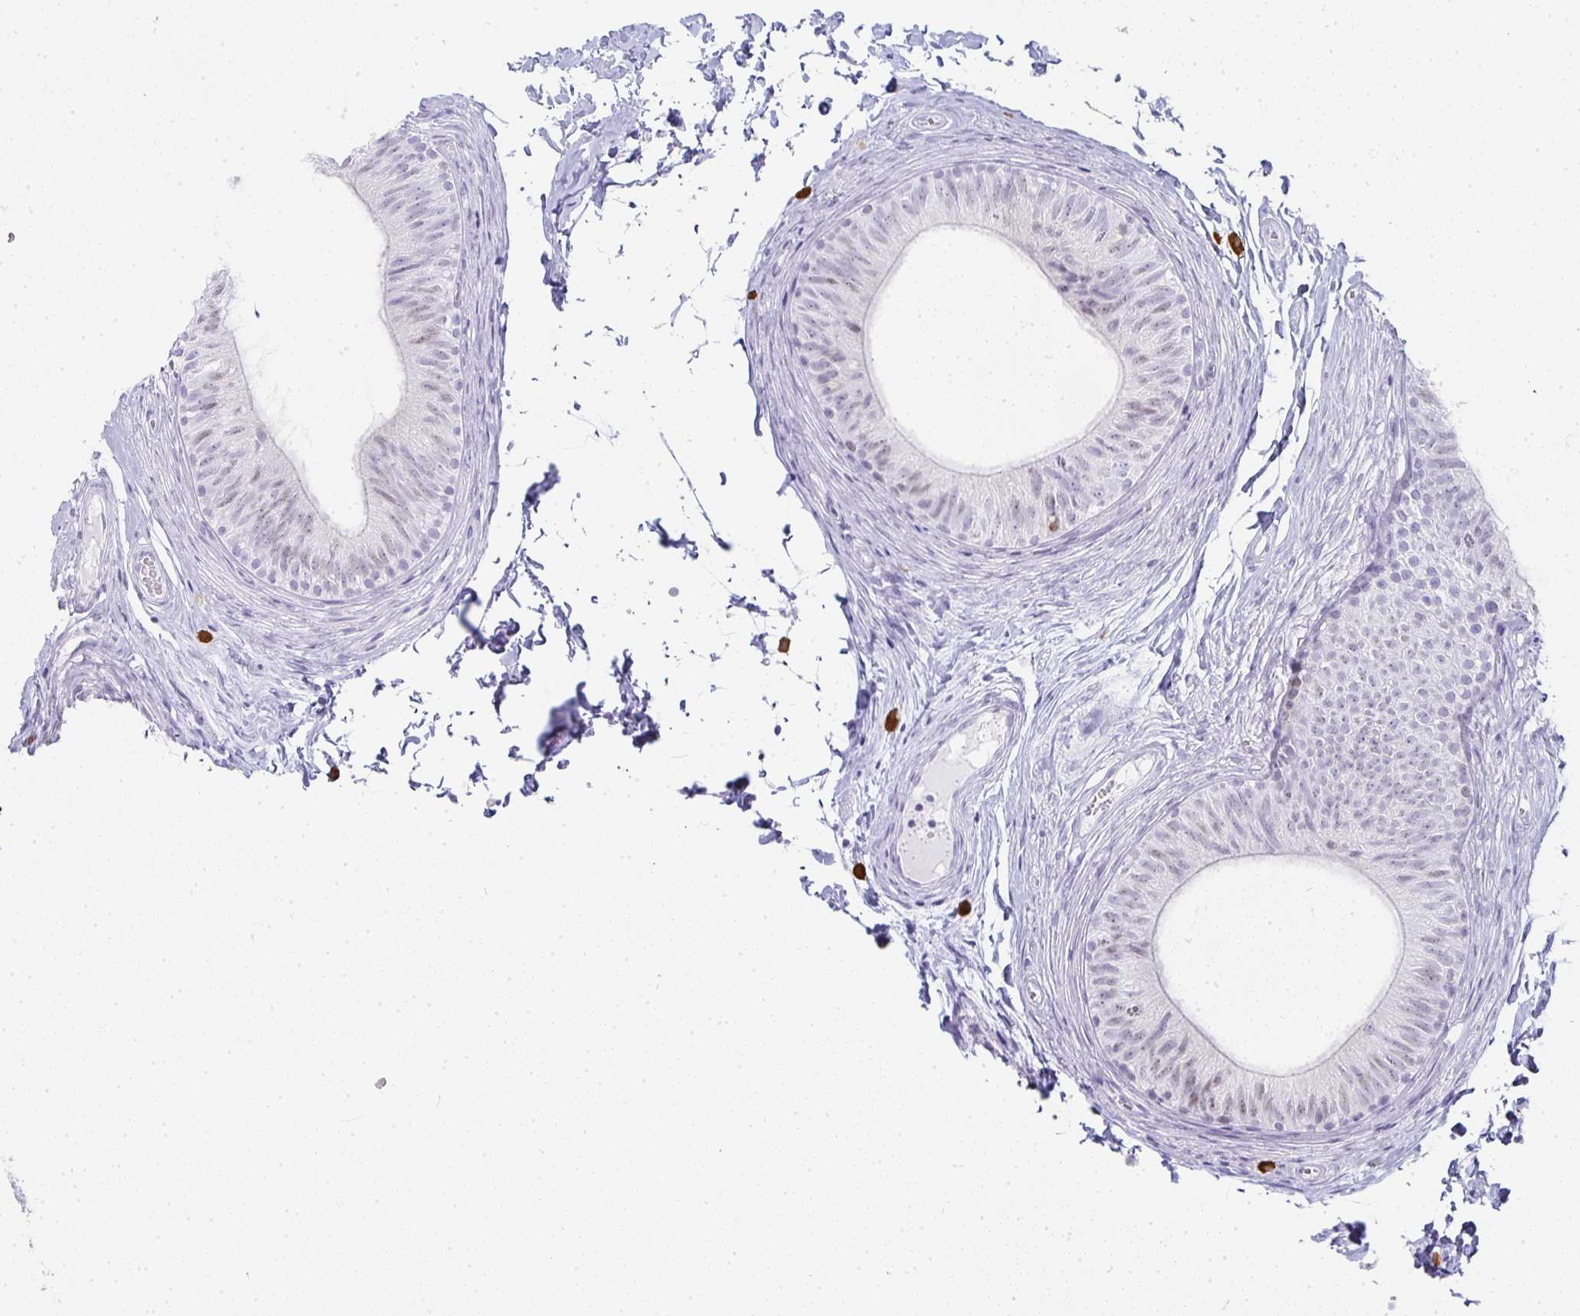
{"staining": {"intensity": "moderate", "quantity": "<25%", "location": "nuclear"}, "tissue": "epididymis", "cell_type": "Glandular cells", "image_type": "normal", "snomed": [{"axis": "morphology", "description": "Normal tissue, NOS"}, {"axis": "topography", "description": "Epididymis, spermatic cord, NOS"}, {"axis": "topography", "description": "Epididymis"}, {"axis": "topography", "description": "Peripheral nerve tissue"}], "caption": "Glandular cells demonstrate low levels of moderate nuclear staining in approximately <25% of cells in unremarkable epididymis.", "gene": "TPSD1", "patient": {"sex": "male", "age": 29}}